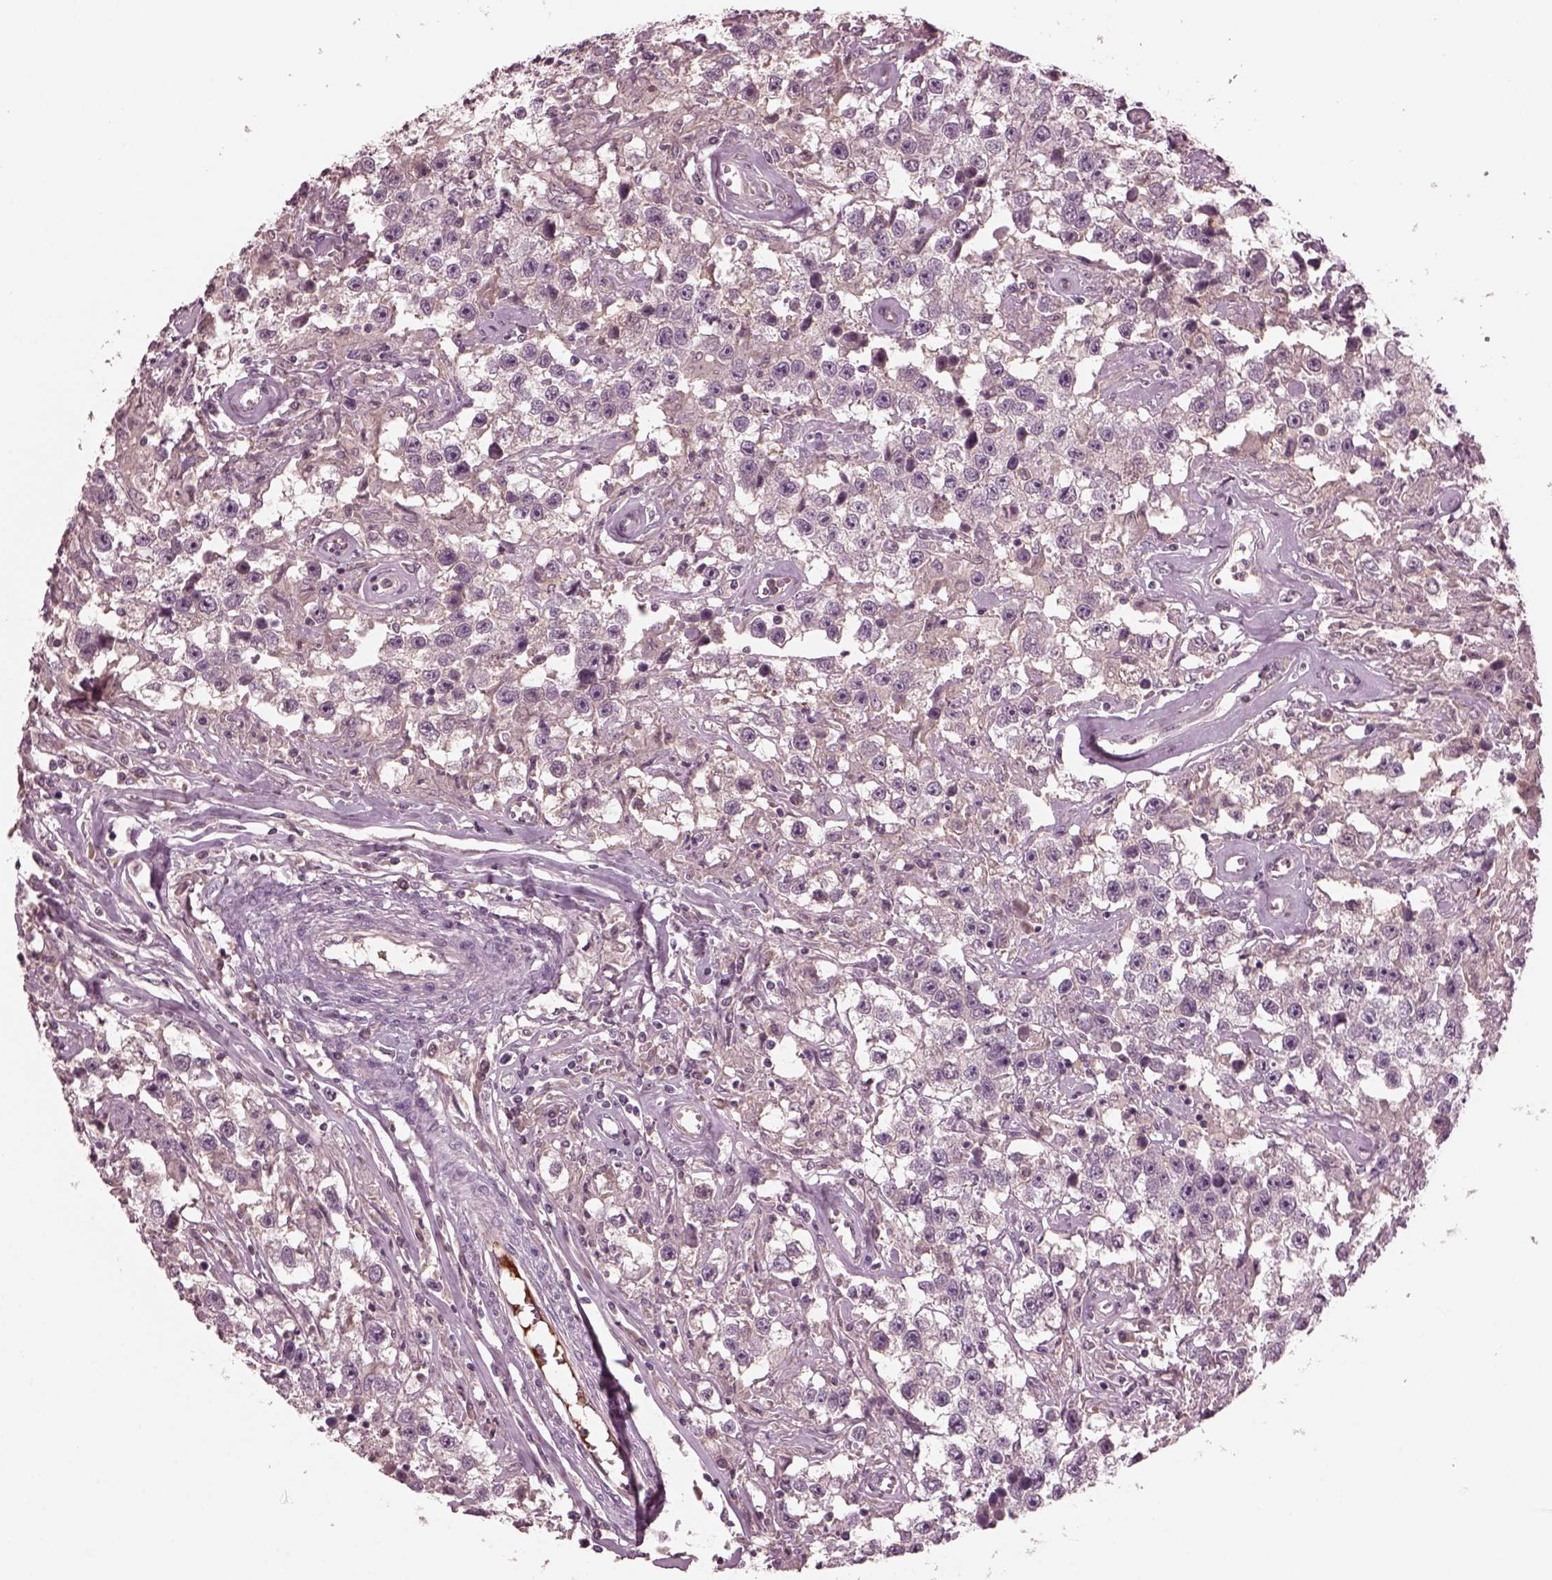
{"staining": {"intensity": "negative", "quantity": "none", "location": "none"}, "tissue": "testis cancer", "cell_type": "Tumor cells", "image_type": "cancer", "snomed": [{"axis": "morphology", "description": "Seminoma, NOS"}, {"axis": "topography", "description": "Testis"}], "caption": "The IHC image has no significant expression in tumor cells of seminoma (testis) tissue.", "gene": "PORCN", "patient": {"sex": "male", "age": 43}}